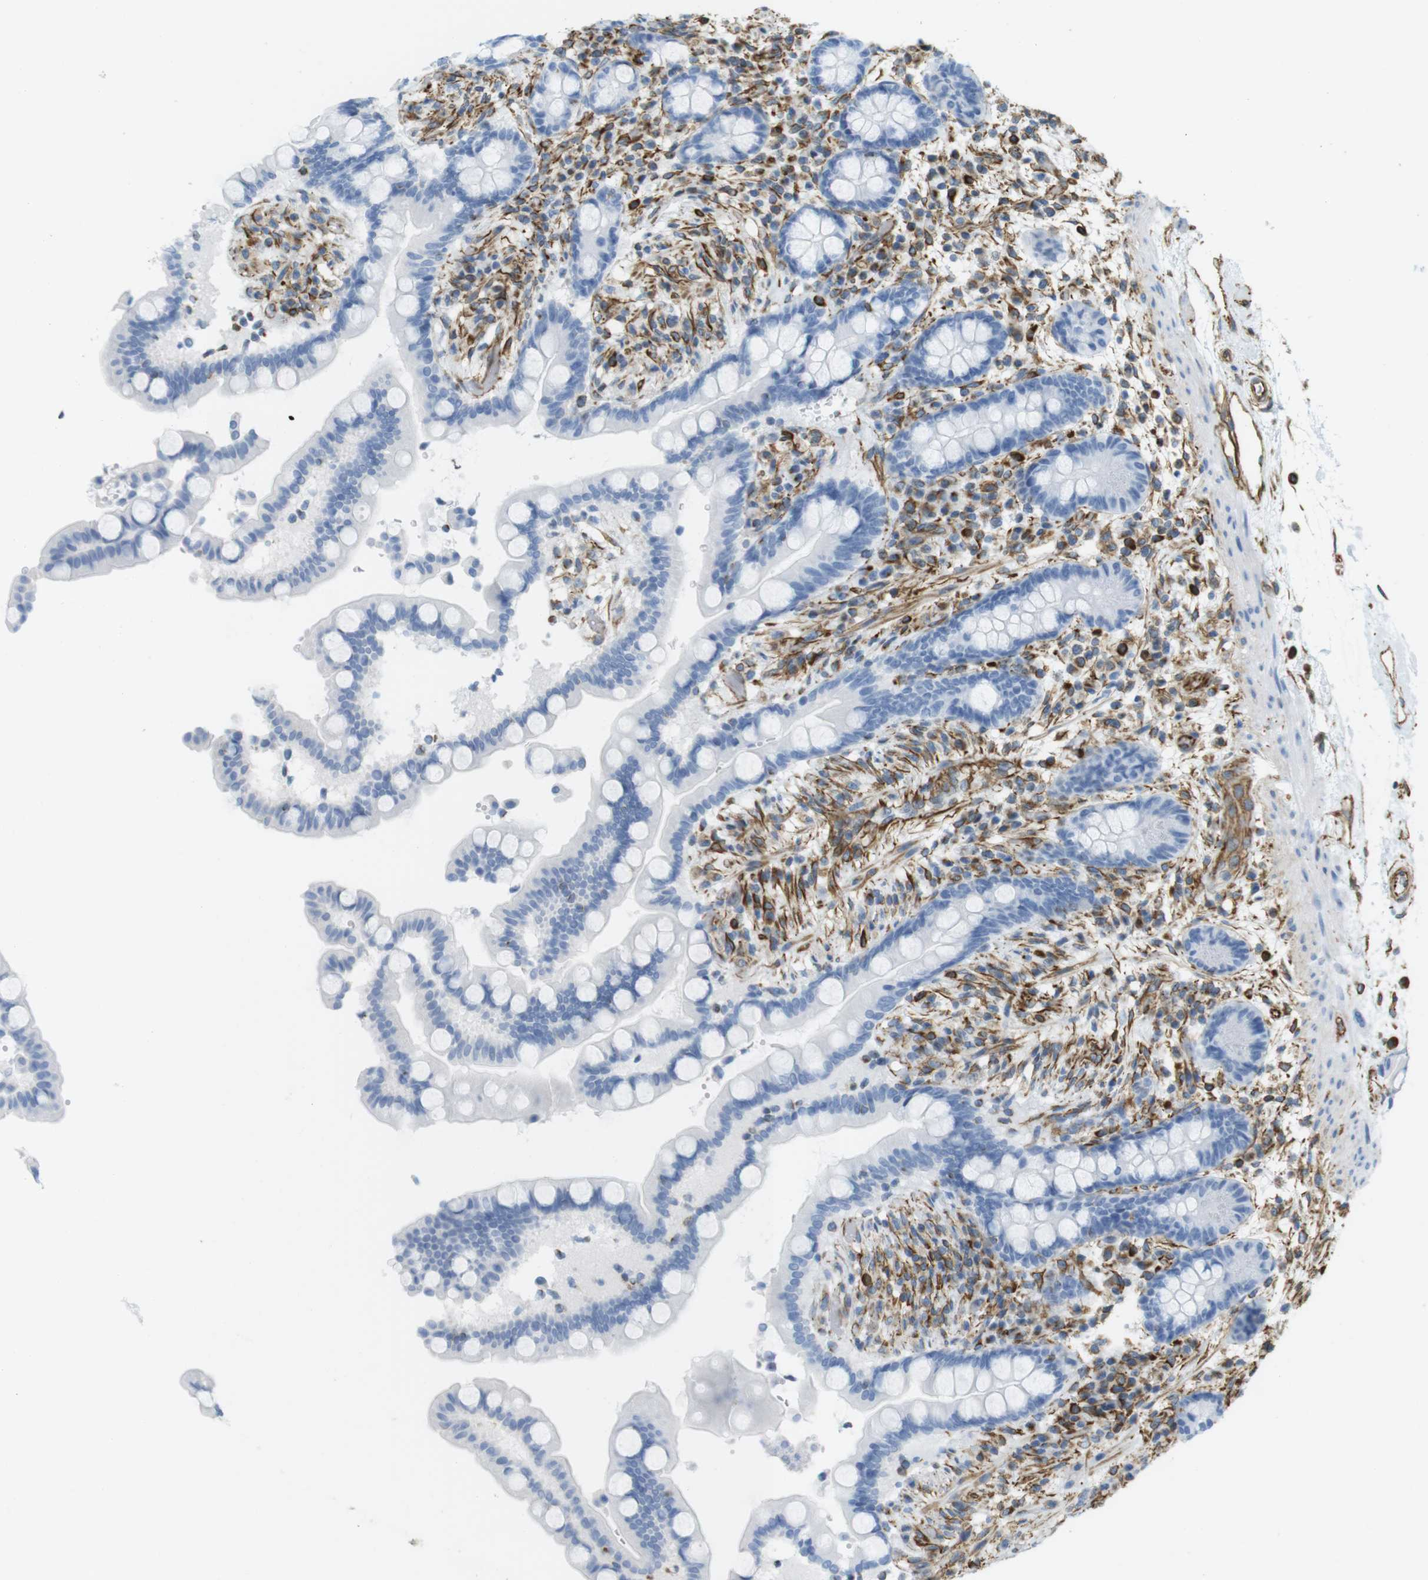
{"staining": {"intensity": "moderate", "quantity": ">75%", "location": "cytoplasmic/membranous"}, "tissue": "colon", "cell_type": "Endothelial cells", "image_type": "normal", "snomed": [{"axis": "morphology", "description": "Normal tissue, NOS"}, {"axis": "topography", "description": "Colon"}], "caption": "Moderate cytoplasmic/membranous positivity for a protein is seen in about >75% of endothelial cells of normal colon using immunohistochemistry (IHC).", "gene": "MS4A10", "patient": {"sex": "male", "age": 73}}